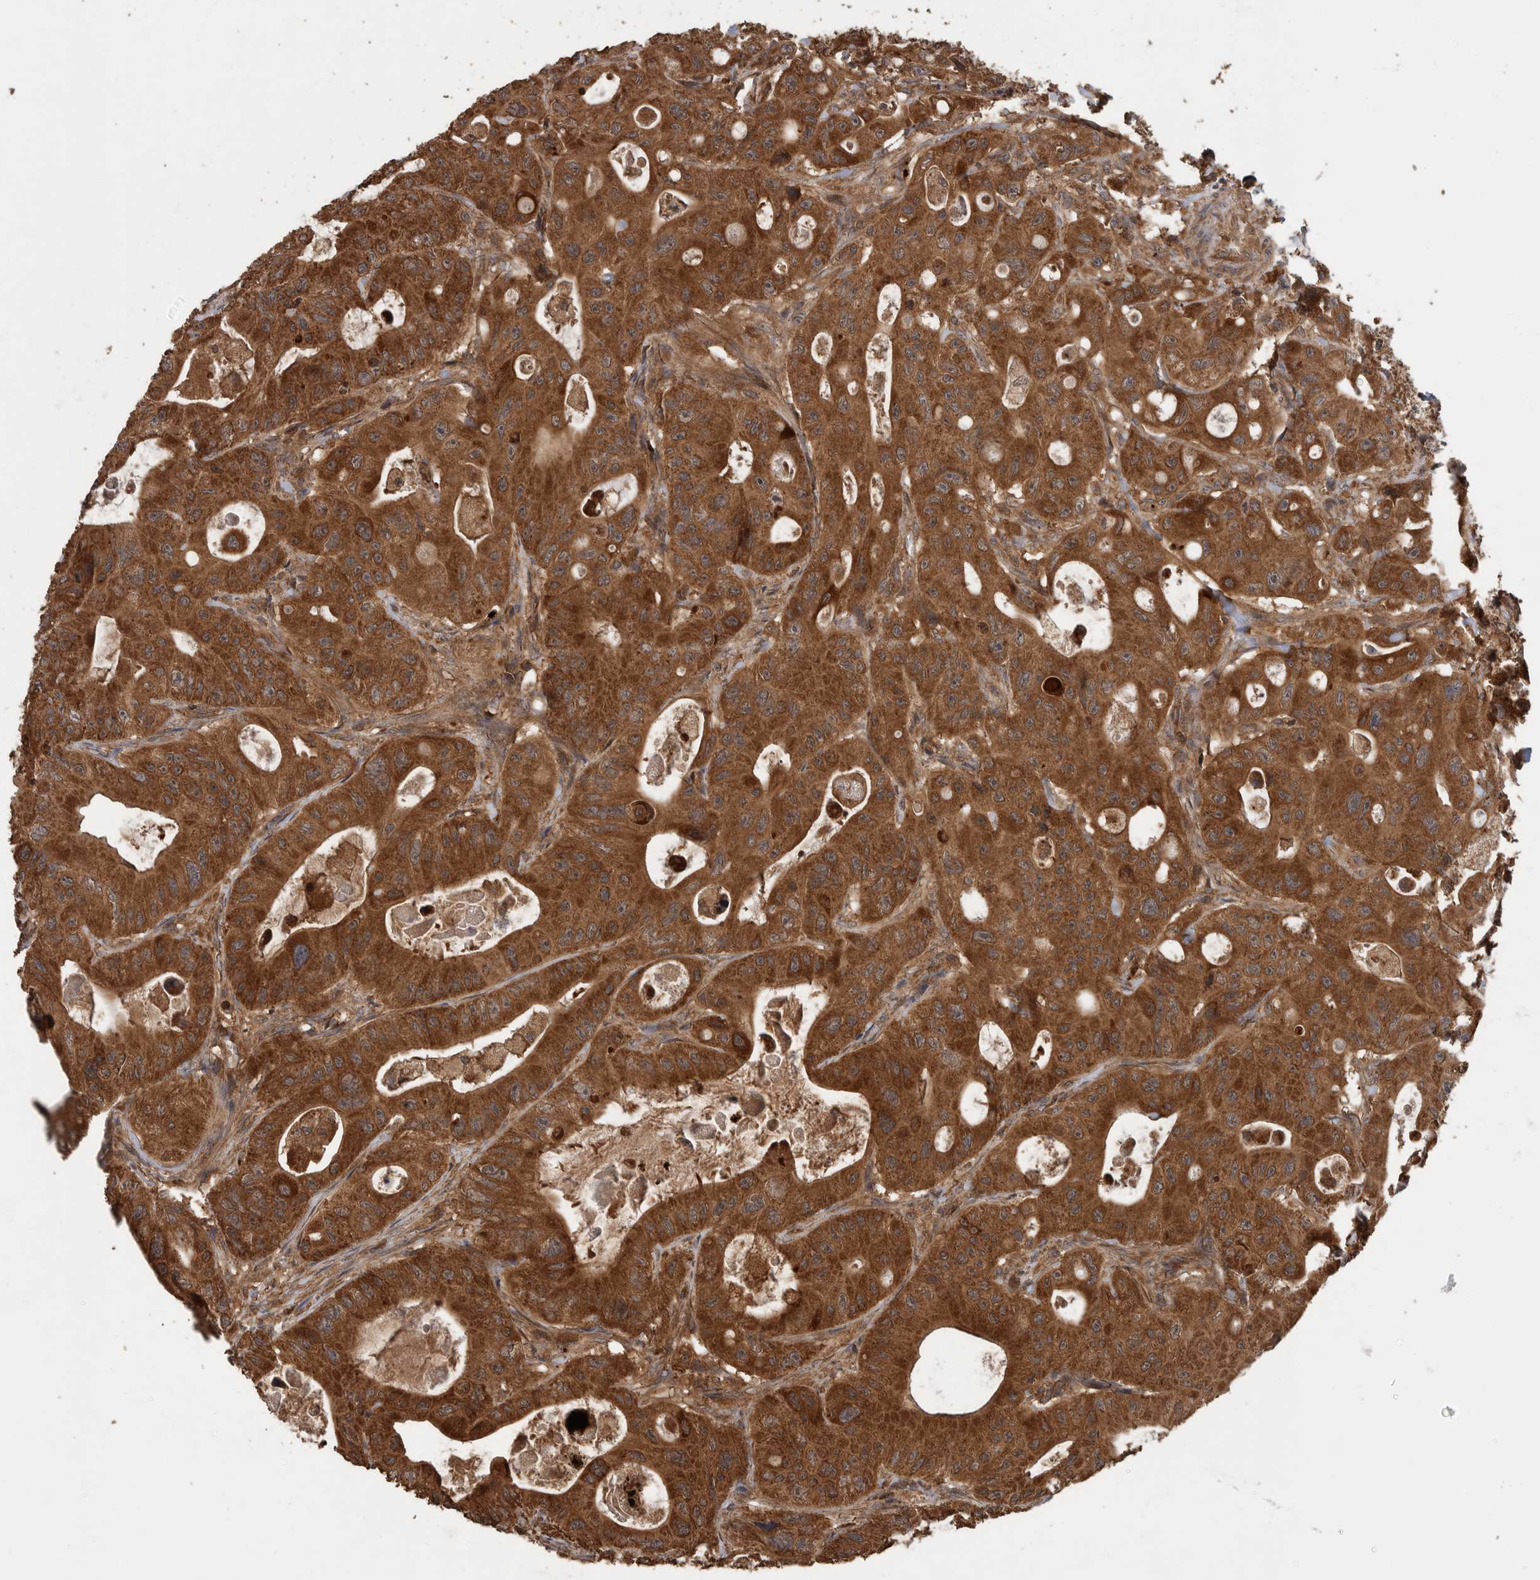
{"staining": {"intensity": "strong", "quantity": ">75%", "location": "cytoplasmic/membranous"}, "tissue": "colorectal cancer", "cell_type": "Tumor cells", "image_type": "cancer", "snomed": [{"axis": "morphology", "description": "Adenocarcinoma, NOS"}, {"axis": "topography", "description": "Colon"}], "caption": "This image demonstrates immunohistochemistry (IHC) staining of human colorectal cancer (adenocarcinoma), with high strong cytoplasmic/membranous positivity in approximately >75% of tumor cells.", "gene": "TRIM16", "patient": {"sex": "female", "age": 46}}